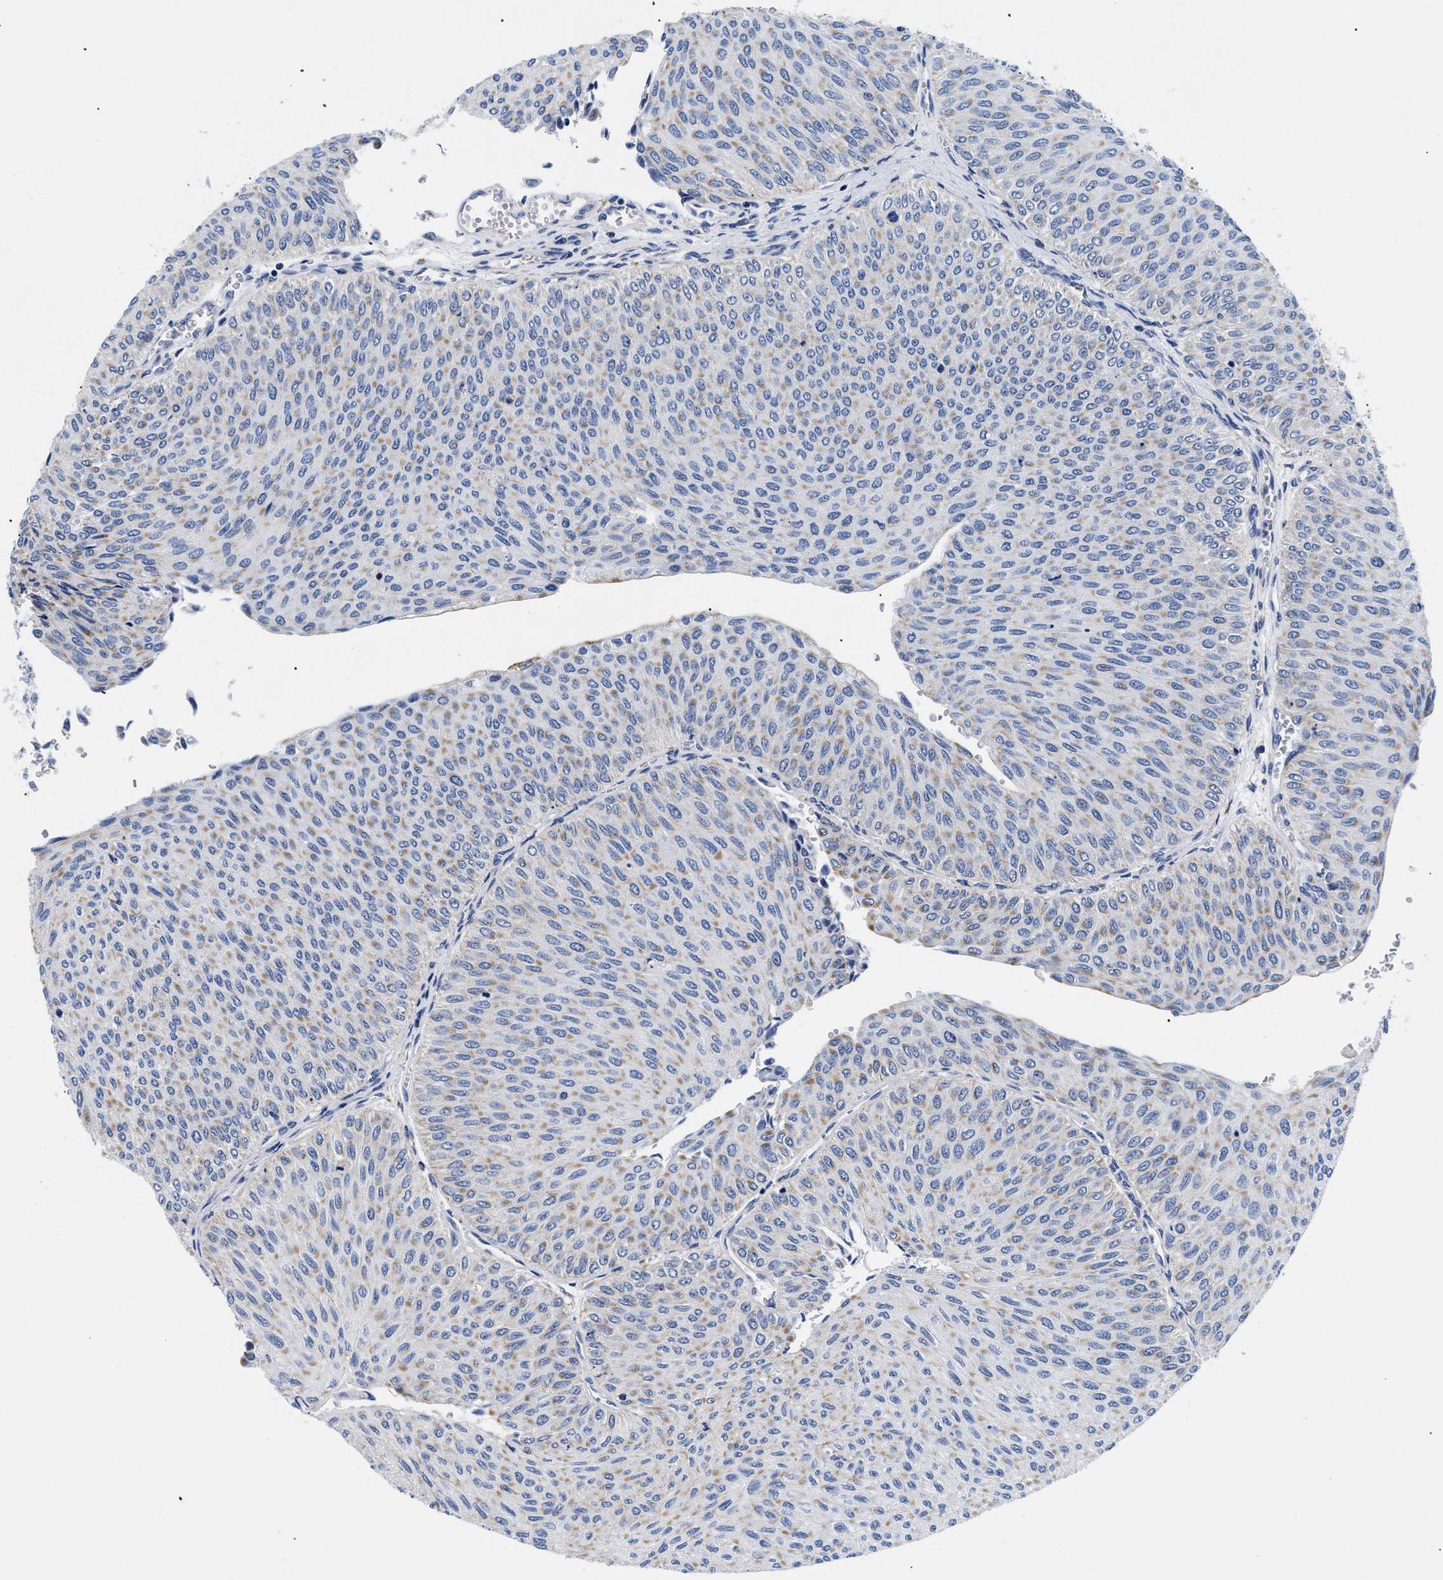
{"staining": {"intensity": "negative", "quantity": "none", "location": "none"}, "tissue": "urothelial cancer", "cell_type": "Tumor cells", "image_type": "cancer", "snomed": [{"axis": "morphology", "description": "Urothelial carcinoma, Low grade"}, {"axis": "topography", "description": "Urinary bladder"}], "caption": "High magnification brightfield microscopy of urothelial cancer stained with DAB (brown) and counterstained with hematoxylin (blue): tumor cells show no significant expression.", "gene": "GPR149", "patient": {"sex": "male", "age": 78}}